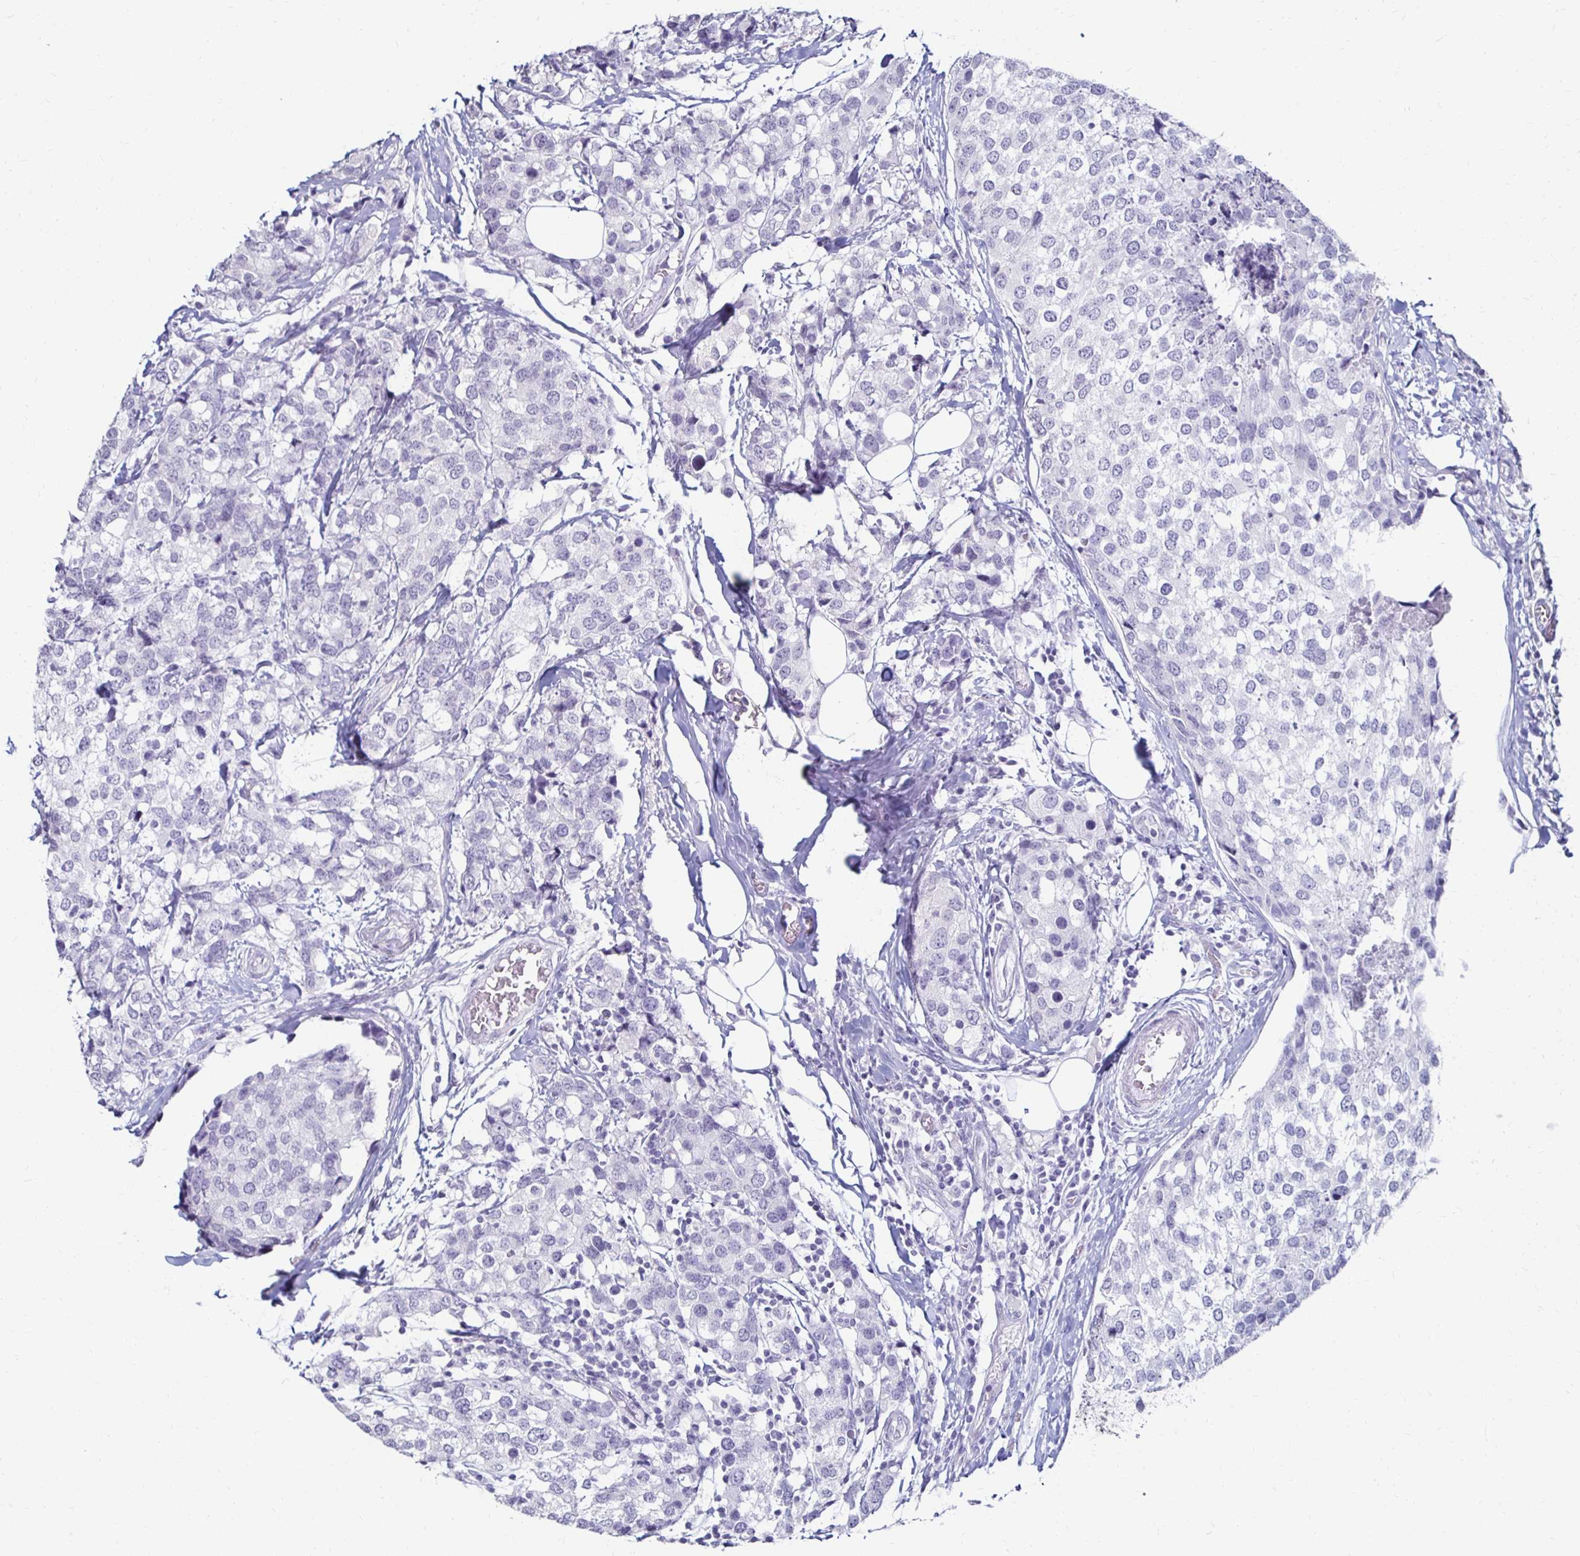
{"staining": {"intensity": "negative", "quantity": "none", "location": "none"}, "tissue": "breast cancer", "cell_type": "Tumor cells", "image_type": "cancer", "snomed": [{"axis": "morphology", "description": "Lobular carcinoma"}, {"axis": "topography", "description": "Breast"}], "caption": "An image of human lobular carcinoma (breast) is negative for staining in tumor cells.", "gene": "TOMM34", "patient": {"sex": "female", "age": 59}}